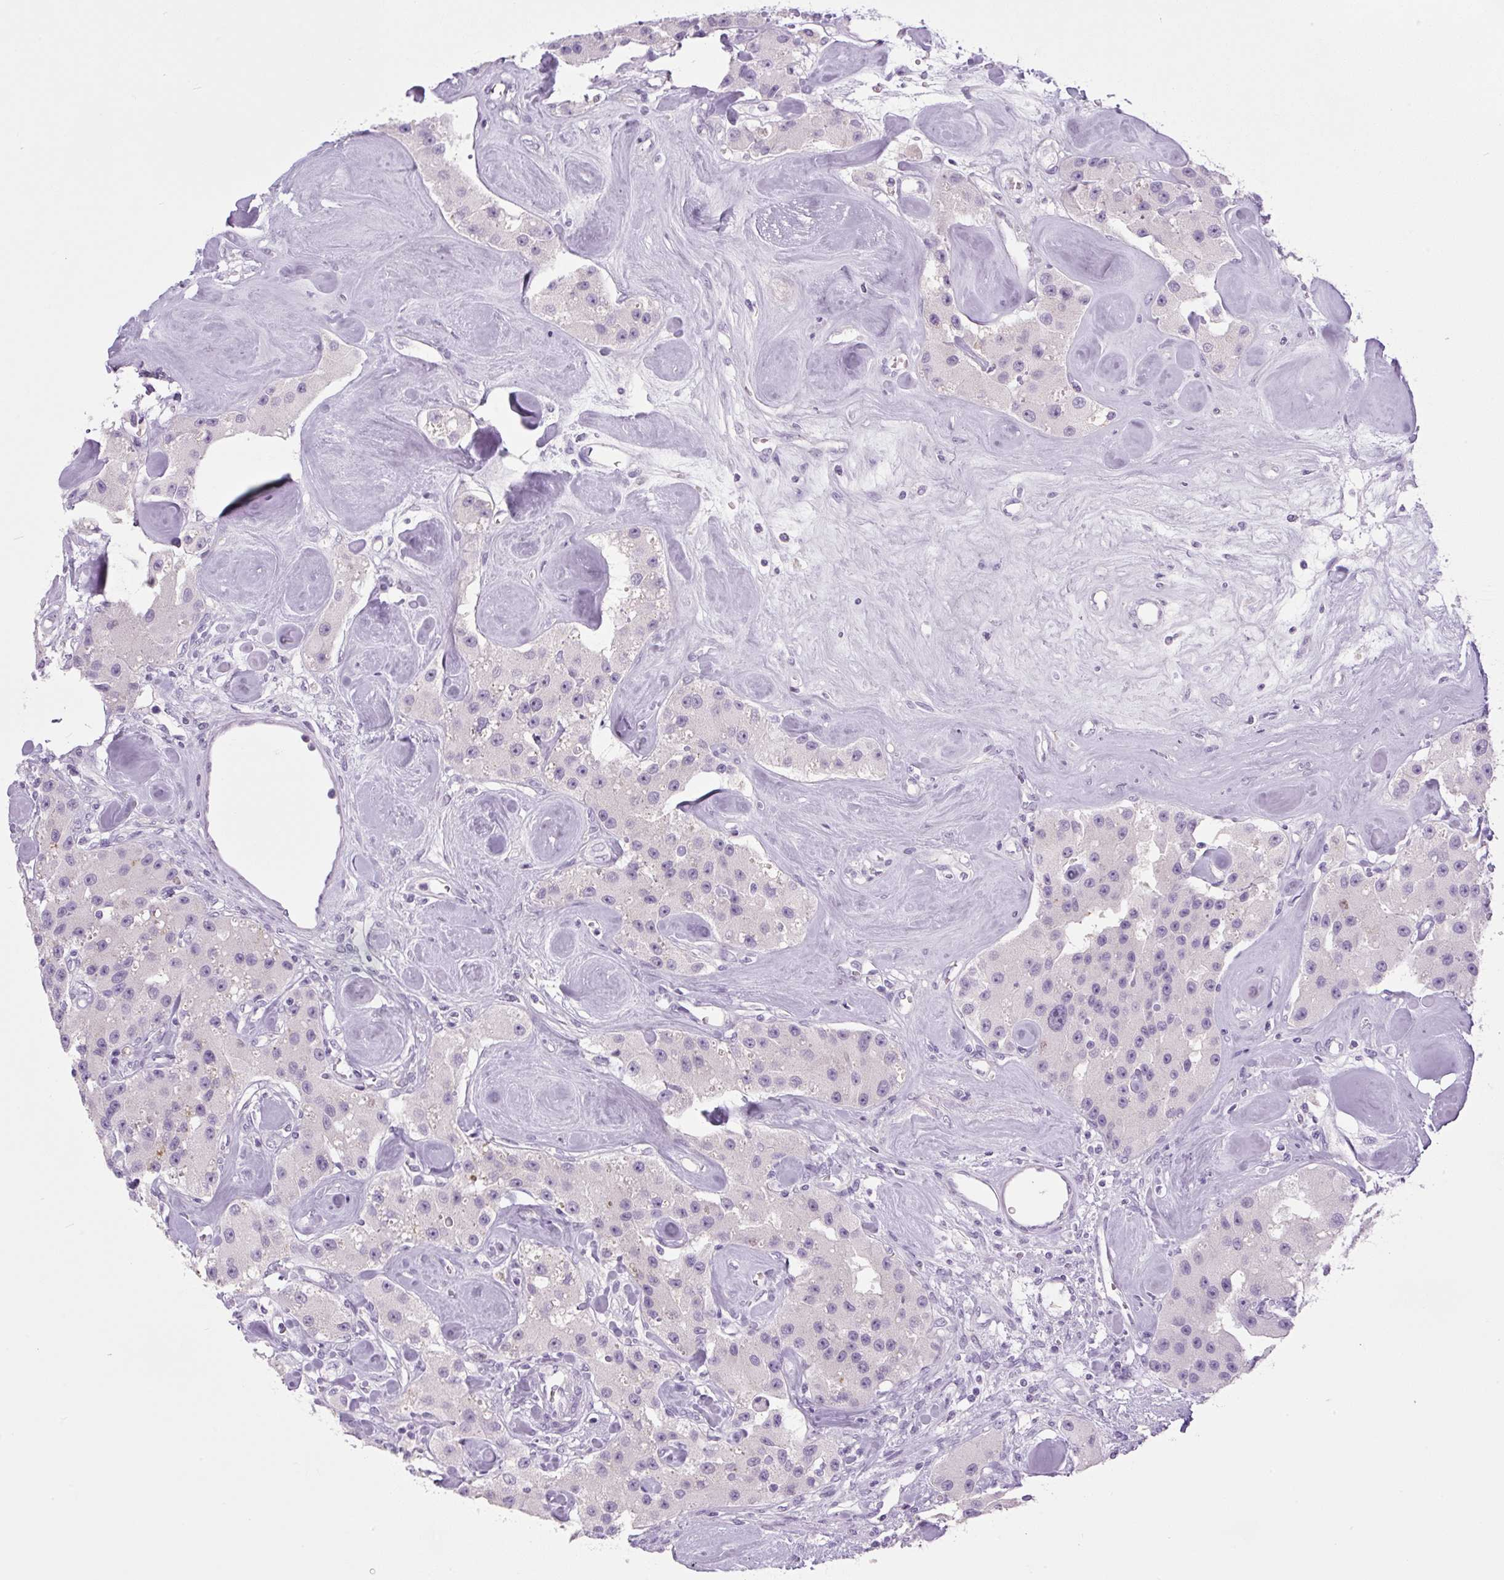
{"staining": {"intensity": "negative", "quantity": "none", "location": "none"}, "tissue": "carcinoid", "cell_type": "Tumor cells", "image_type": "cancer", "snomed": [{"axis": "morphology", "description": "Carcinoid, malignant, NOS"}, {"axis": "topography", "description": "Pancreas"}], "caption": "An immunohistochemistry micrograph of carcinoid (malignant) is shown. There is no staining in tumor cells of carcinoid (malignant).", "gene": "COL9A2", "patient": {"sex": "male", "age": 41}}